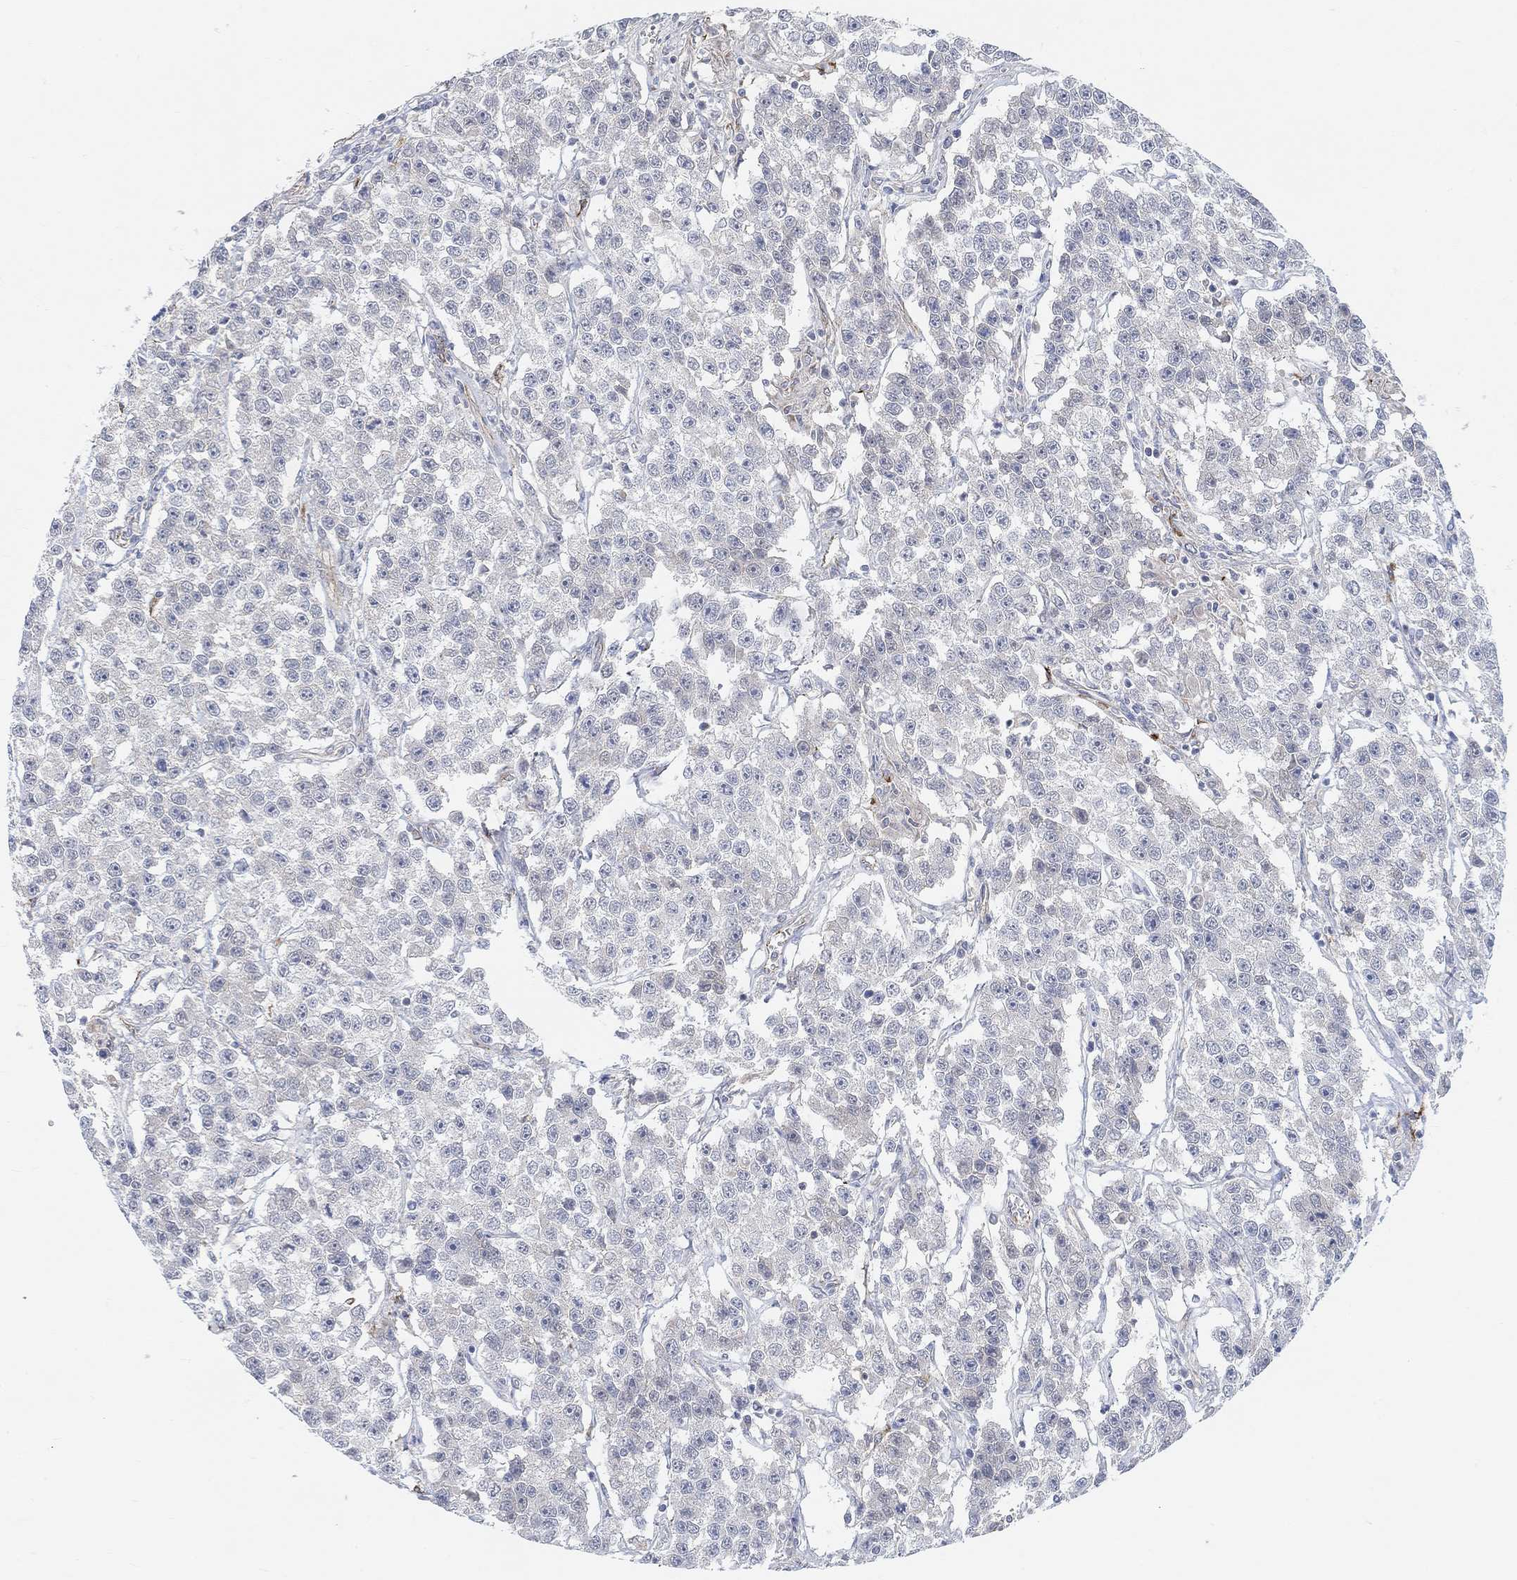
{"staining": {"intensity": "negative", "quantity": "none", "location": "none"}, "tissue": "testis cancer", "cell_type": "Tumor cells", "image_type": "cancer", "snomed": [{"axis": "morphology", "description": "Seminoma, NOS"}, {"axis": "topography", "description": "Testis"}], "caption": "IHC image of neoplastic tissue: human testis seminoma stained with DAB demonstrates no significant protein positivity in tumor cells.", "gene": "HCRTR1", "patient": {"sex": "male", "age": 59}}